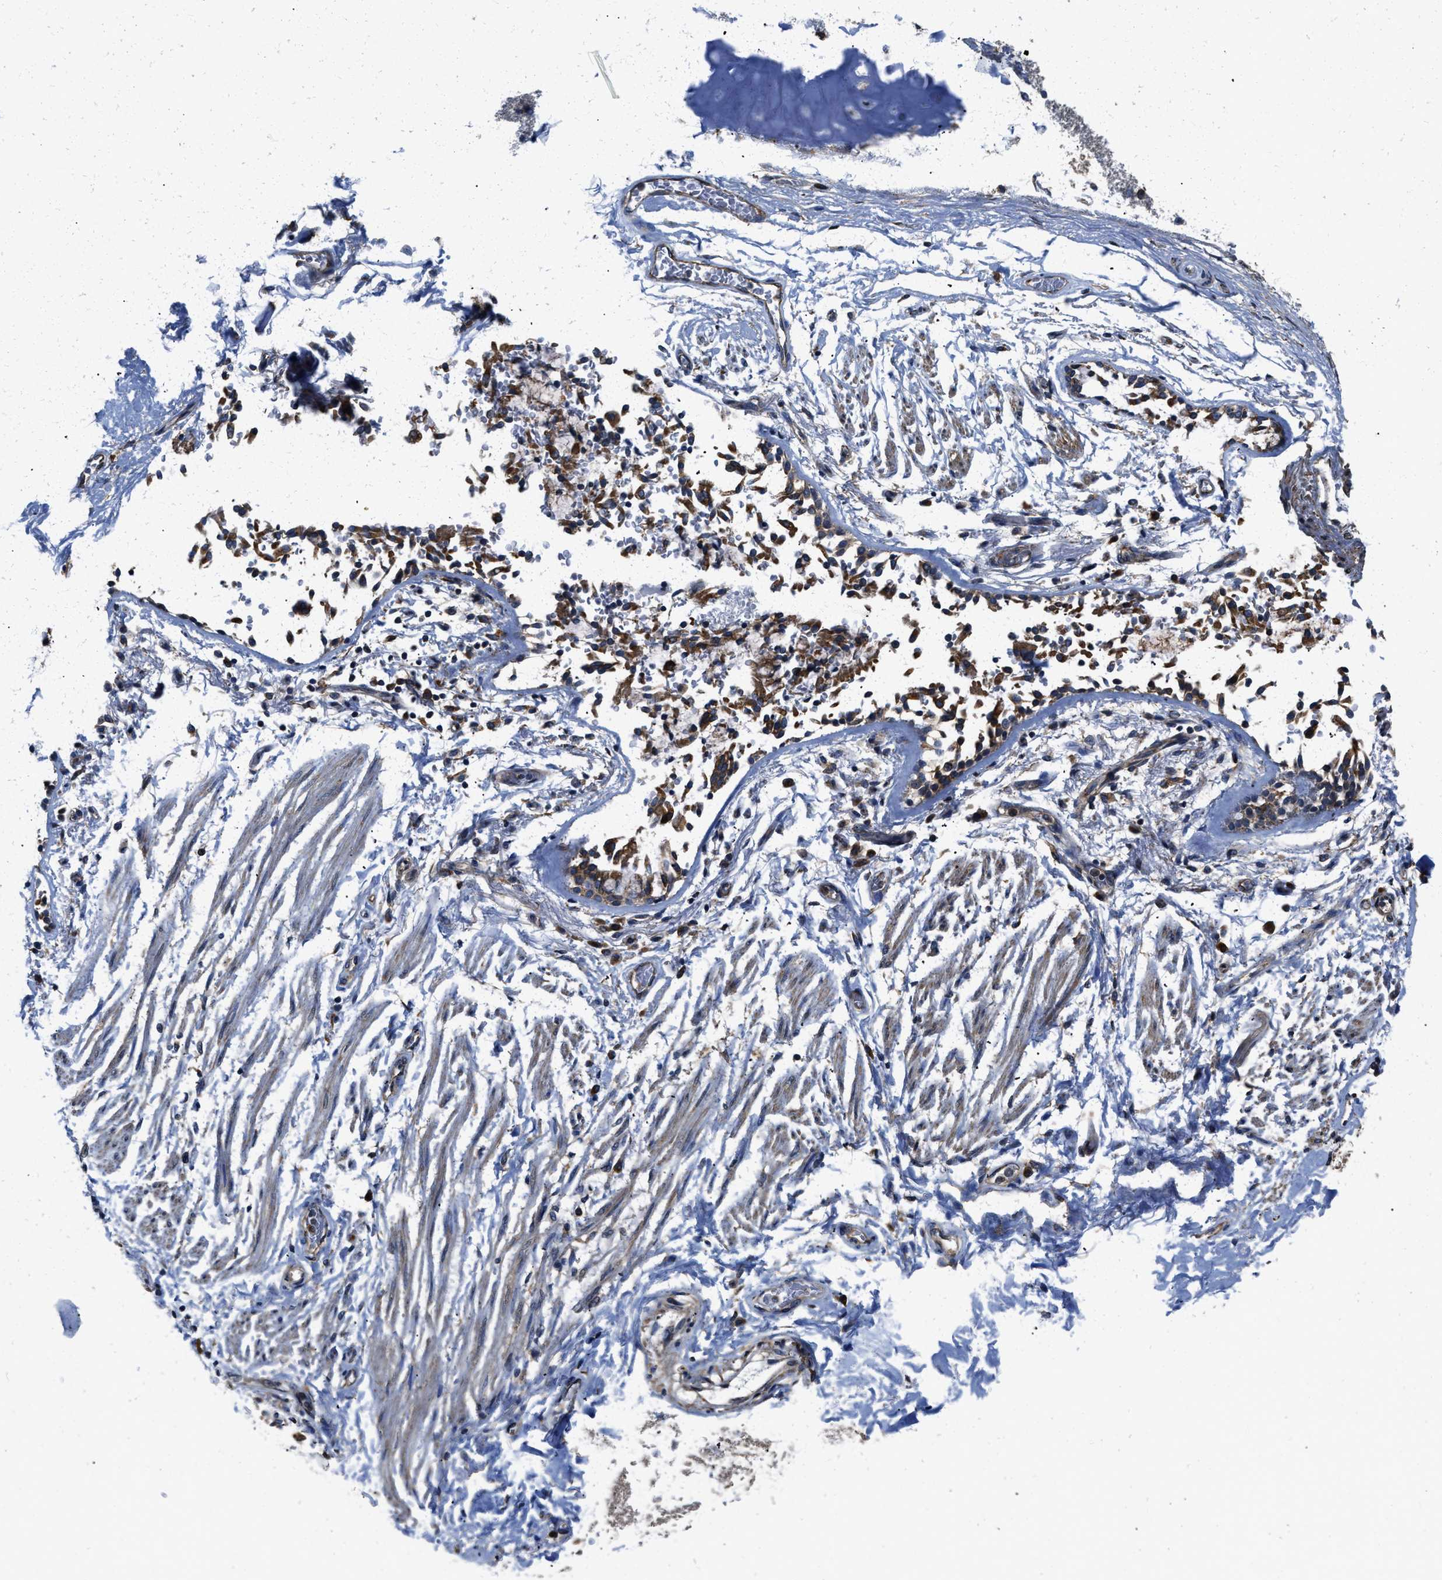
{"staining": {"intensity": "weak", "quantity": ">75%", "location": "cytoplasmic/membranous"}, "tissue": "adipose tissue", "cell_type": "Adipocytes", "image_type": "normal", "snomed": [{"axis": "morphology", "description": "Normal tissue, NOS"}, {"axis": "topography", "description": "Cartilage tissue"}, {"axis": "topography", "description": "Lung"}], "caption": "Immunohistochemical staining of unremarkable human adipose tissue exhibits weak cytoplasmic/membranous protein expression in about >75% of adipocytes. (Stains: DAB in brown, nuclei in blue, Microscopy: brightfield microscopy at high magnification).", "gene": "CEP128", "patient": {"sex": "female", "age": 77}}